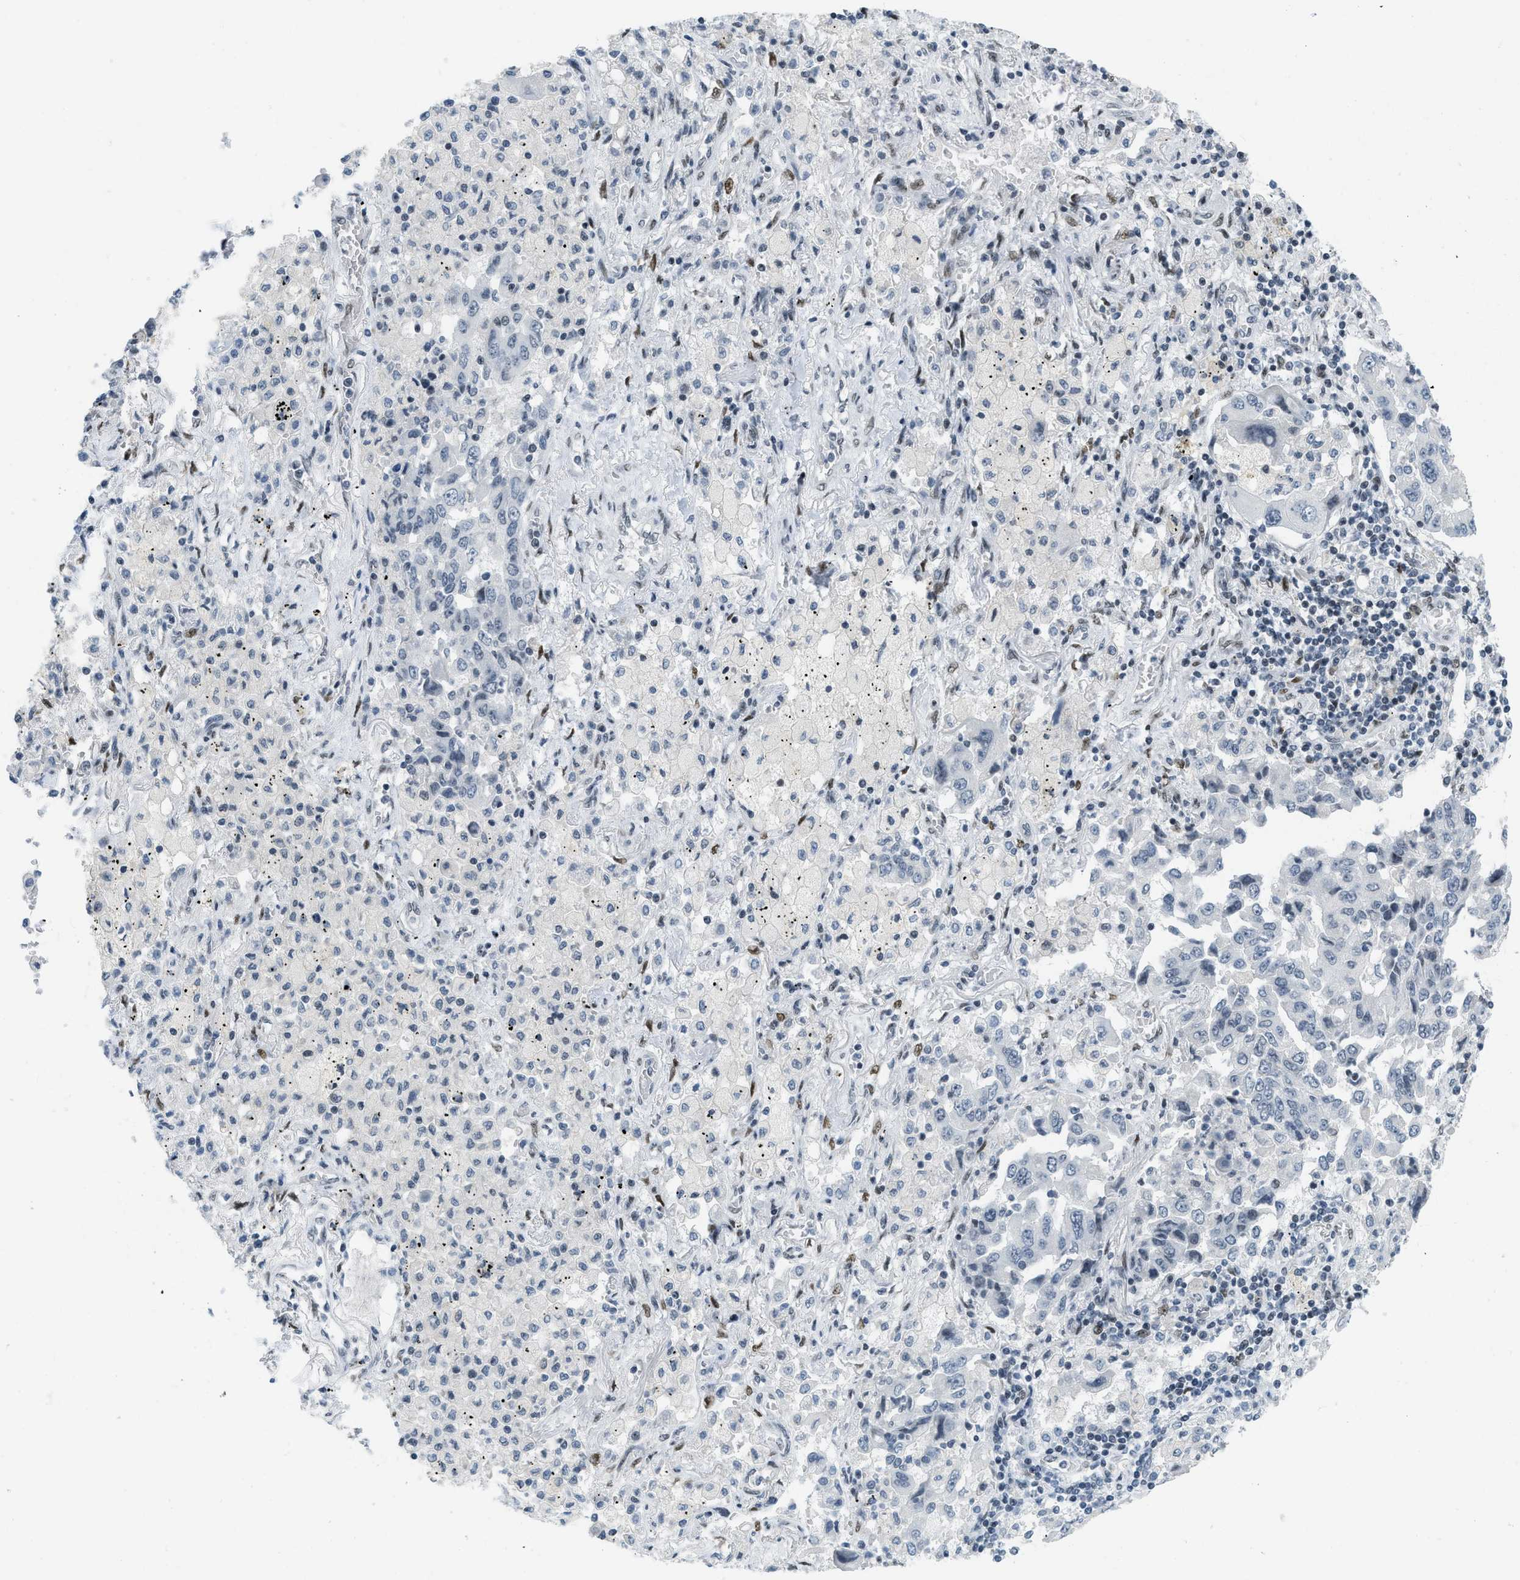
{"staining": {"intensity": "negative", "quantity": "none", "location": "none"}, "tissue": "lung cancer", "cell_type": "Tumor cells", "image_type": "cancer", "snomed": [{"axis": "morphology", "description": "Adenocarcinoma, NOS"}, {"axis": "topography", "description": "Lung"}], "caption": "This is a photomicrograph of IHC staining of lung cancer (adenocarcinoma), which shows no expression in tumor cells.", "gene": "PBX1", "patient": {"sex": "female", "age": 65}}